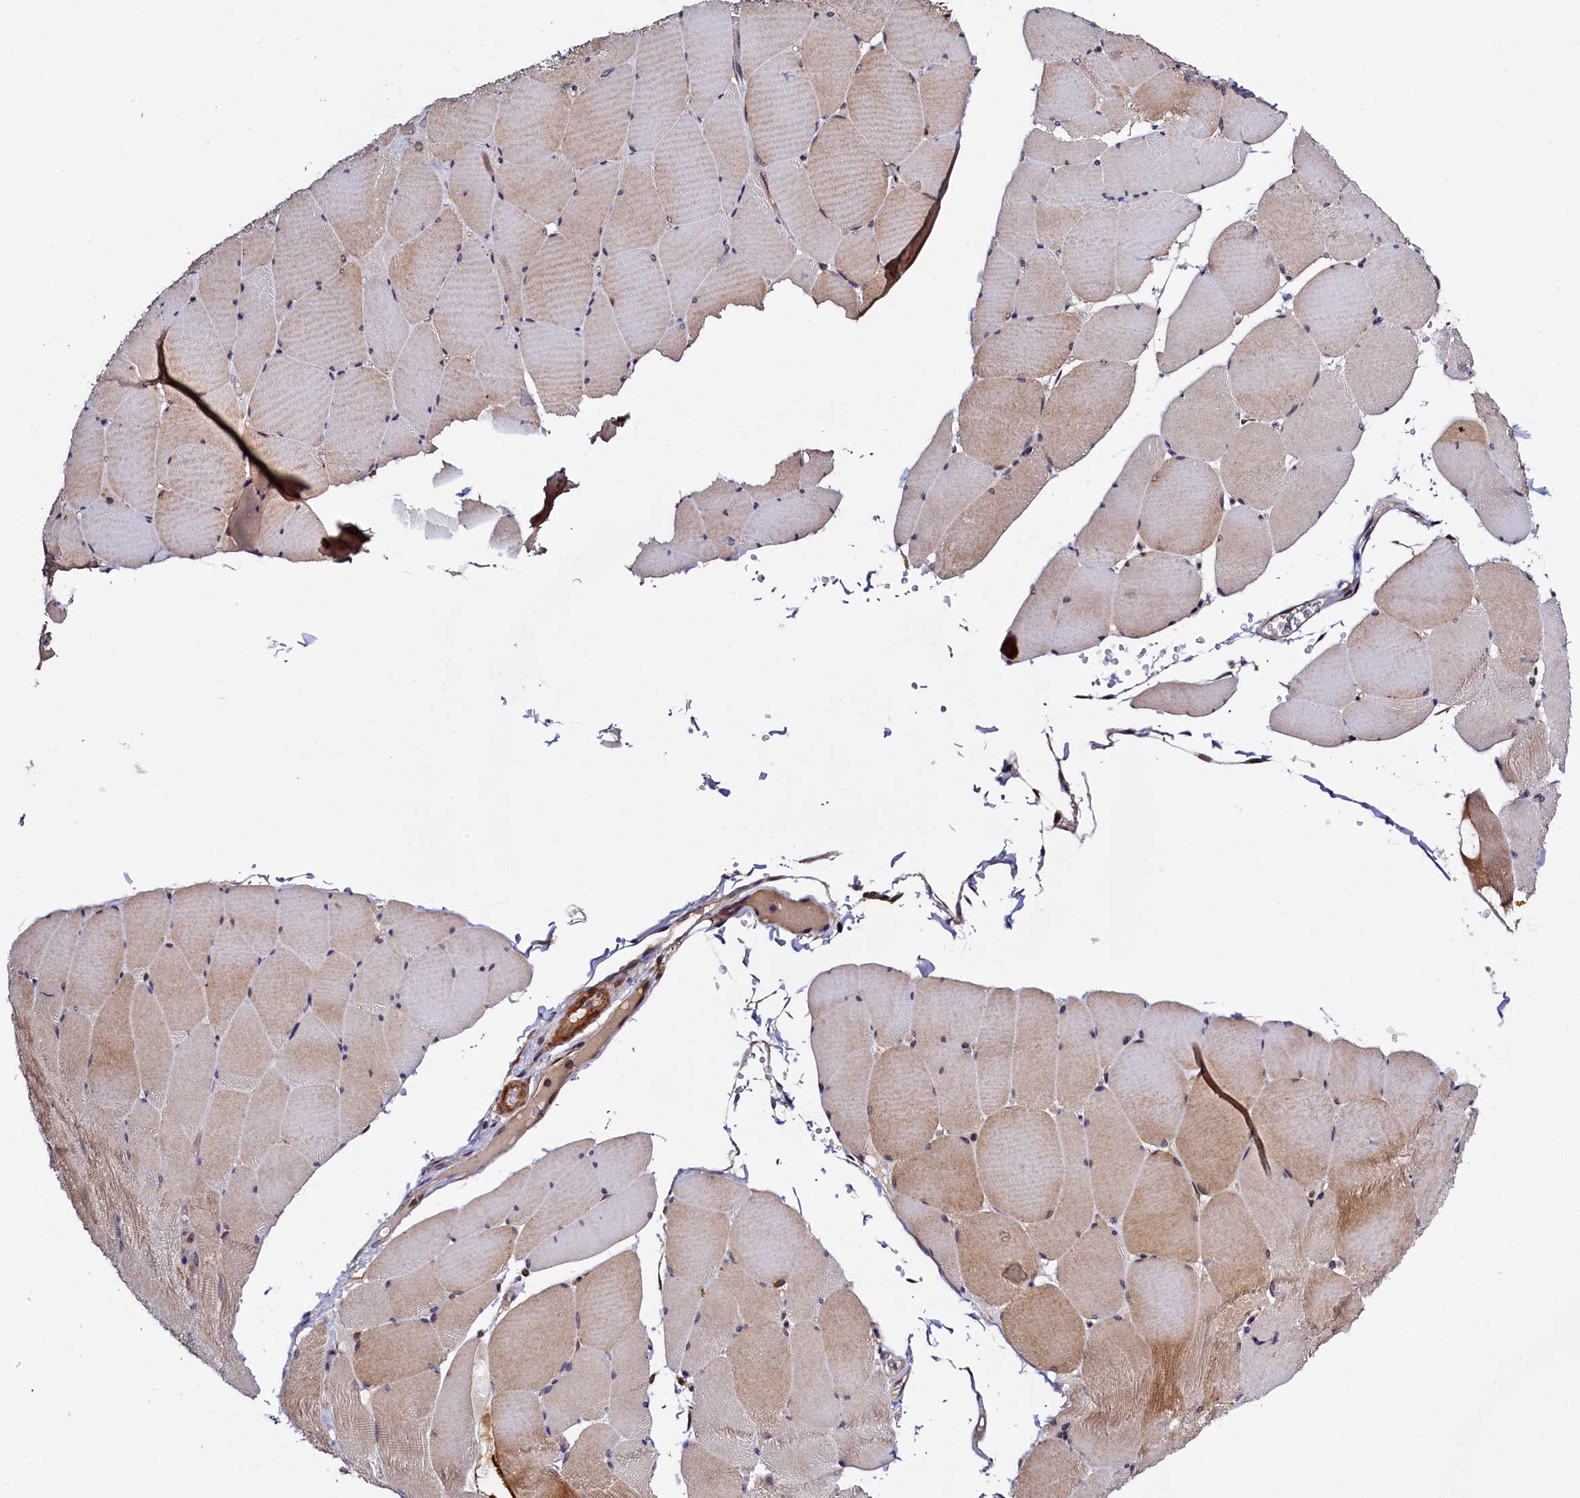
{"staining": {"intensity": "moderate", "quantity": "25%-75%", "location": "cytoplasmic/membranous"}, "tissue": "skeletal muscle", "cell_type": "Myocytes", "image_type": "normal", "snomed": [{"axis": "morphology", "description": "Normal tissue, NOS"}, {"axis": "topography", "description": "Skeletal muscle"}, {"axis": "topography", "description": "Head-Neck"}], "caption": "The image demonstrates a brown stain indicating the presence of a protein in the cytoplasmic/membranous of myocytes in skeletal muscle. The staining was performed using DAB (3,3'-diaminobenzidine) to visualize the protein expression in brown, while the nuclei were stained in blue with hematoxylin (Magnification: 20x).", "gene": "SLC16A14", "patient": {"sex": "male", "age": 66}}